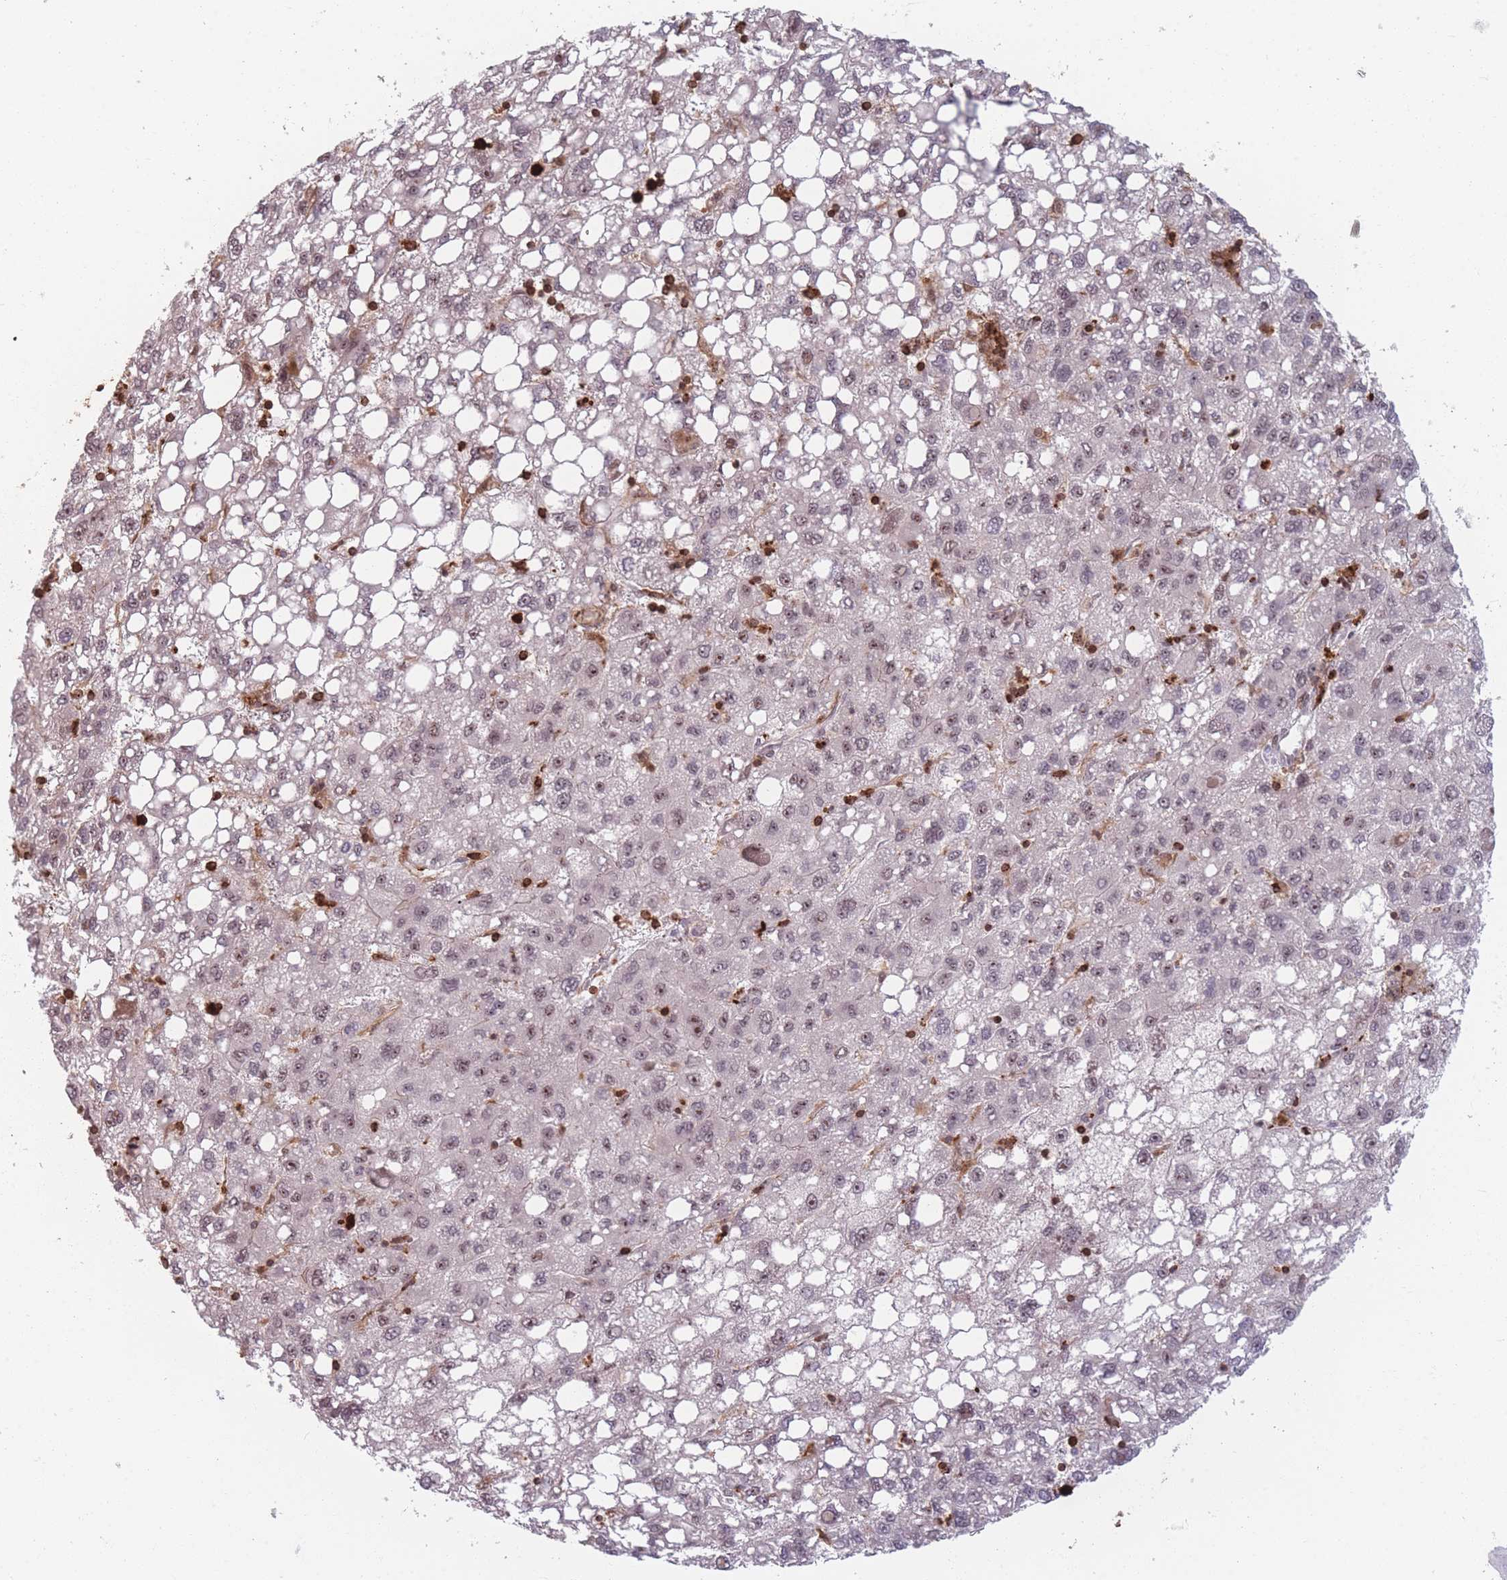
{"staining": {"intensity": "weak", "quantity": "25%-75%", "location": "nuclear"}, "tissue": "liver cancer", "cell_type": "Tumor cells", "image_type": "cancer", "snomed": [{"axis": "morphology", "description": "Carcinoma, Hepatocellular, NOS"}, {"axis": "topography", "description": "Liver"}], "caption": "Weak nuclear staining is present in approximately 25%-75% of tumor cells in liver hepatocellular carcinoma. (Brightfield microscopy of DAB IHC at high magnification).", "gene": "WDR55", "patient": {"sex": "female", "age": 82}}